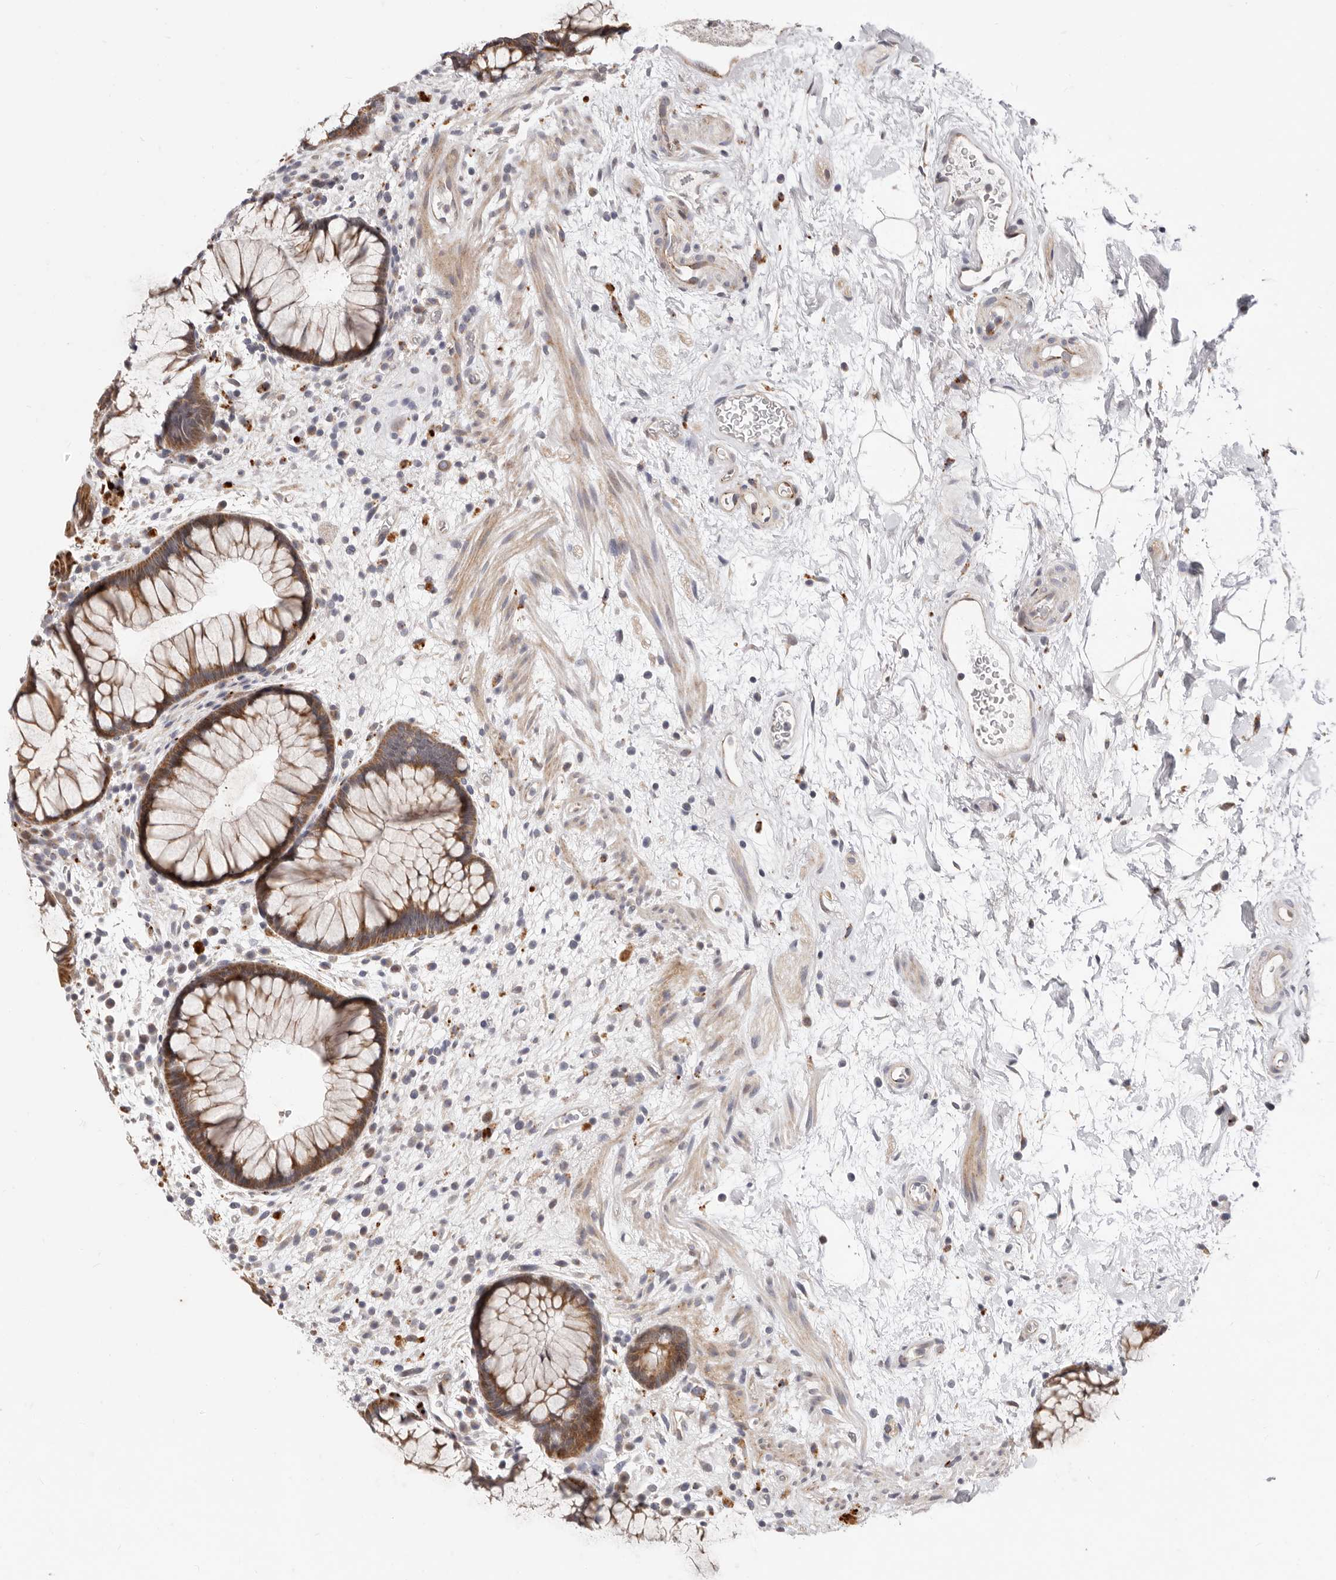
{"staining": {"intensity": "strong", "quantity": ">75%", "location": "cytoplasmic/membranous"}, "tissue": "rectum", "cell_type": "Glandular cells", "image_type": "normal", "snomed": [{"axis": "morphology", "description": "Normal tissue, NOS"}, {"axis": "topography", "description": "Rectum"}], "caption": "Immunohistochemistry (IHC) of unremarkable human rectum demonstrates high levels of strong cytoplasmic/membranous positivity in about >75% of glandular cells.", "gene": "TOR3A", "patient": {"sex": "male", "age": 51}}